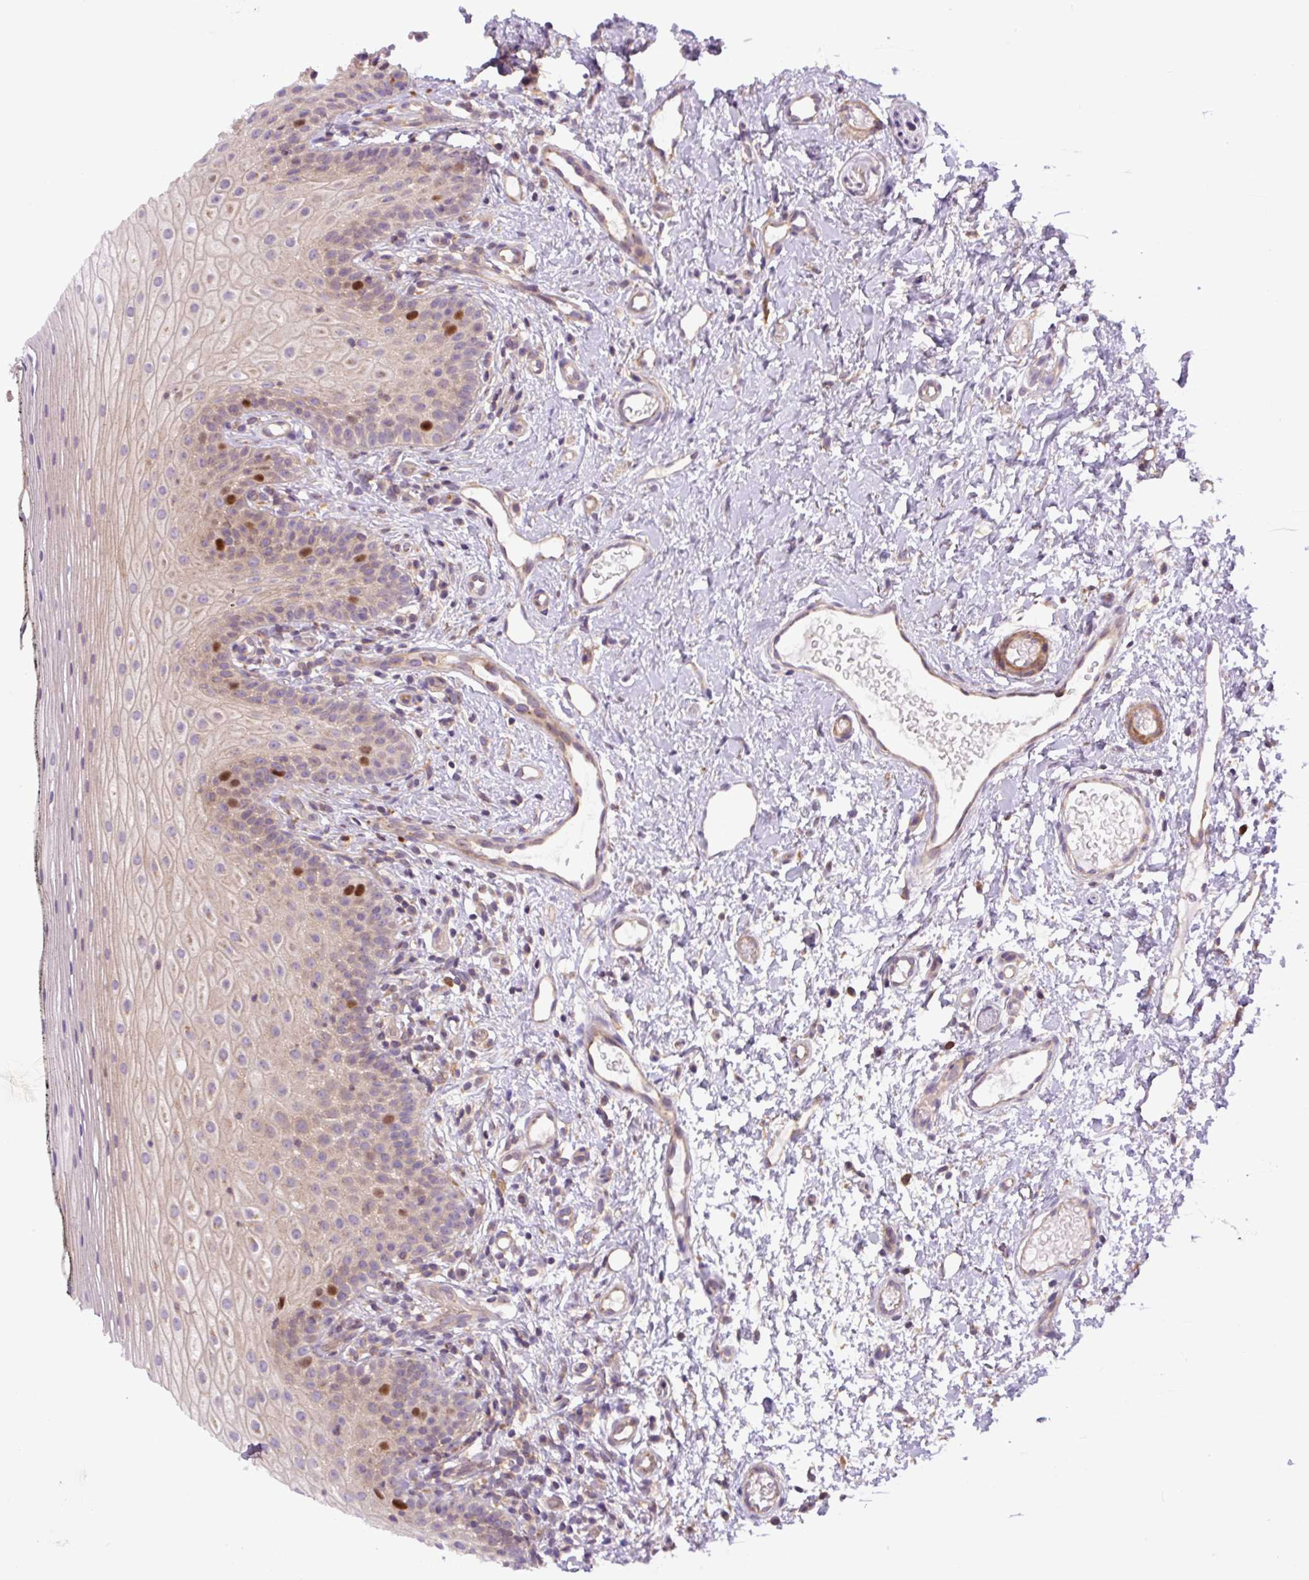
{"staining": {"intensity": "strong", "quantity": "<25%", "location": "cytoplasmic/membranous,nuclear"}, "tissue": "oral mucosa", "cell_type": "Squamous epithelial cells", "image_type": "normal", "snomed": [{"axis": "morphology", "description": "Normal tissue, NOS"}, {"axis": "topography", "description": "Oral tissue"}], "caption": "The photomicrograph reveals staining of unremarkable oral mucosa, revealing strong cytoplasmic/membranous,nuclear protein expression (brown color) within squamous epithelial cells.", "gene": "KIFC1", "patient": {"sex": "male", "age": 75}}